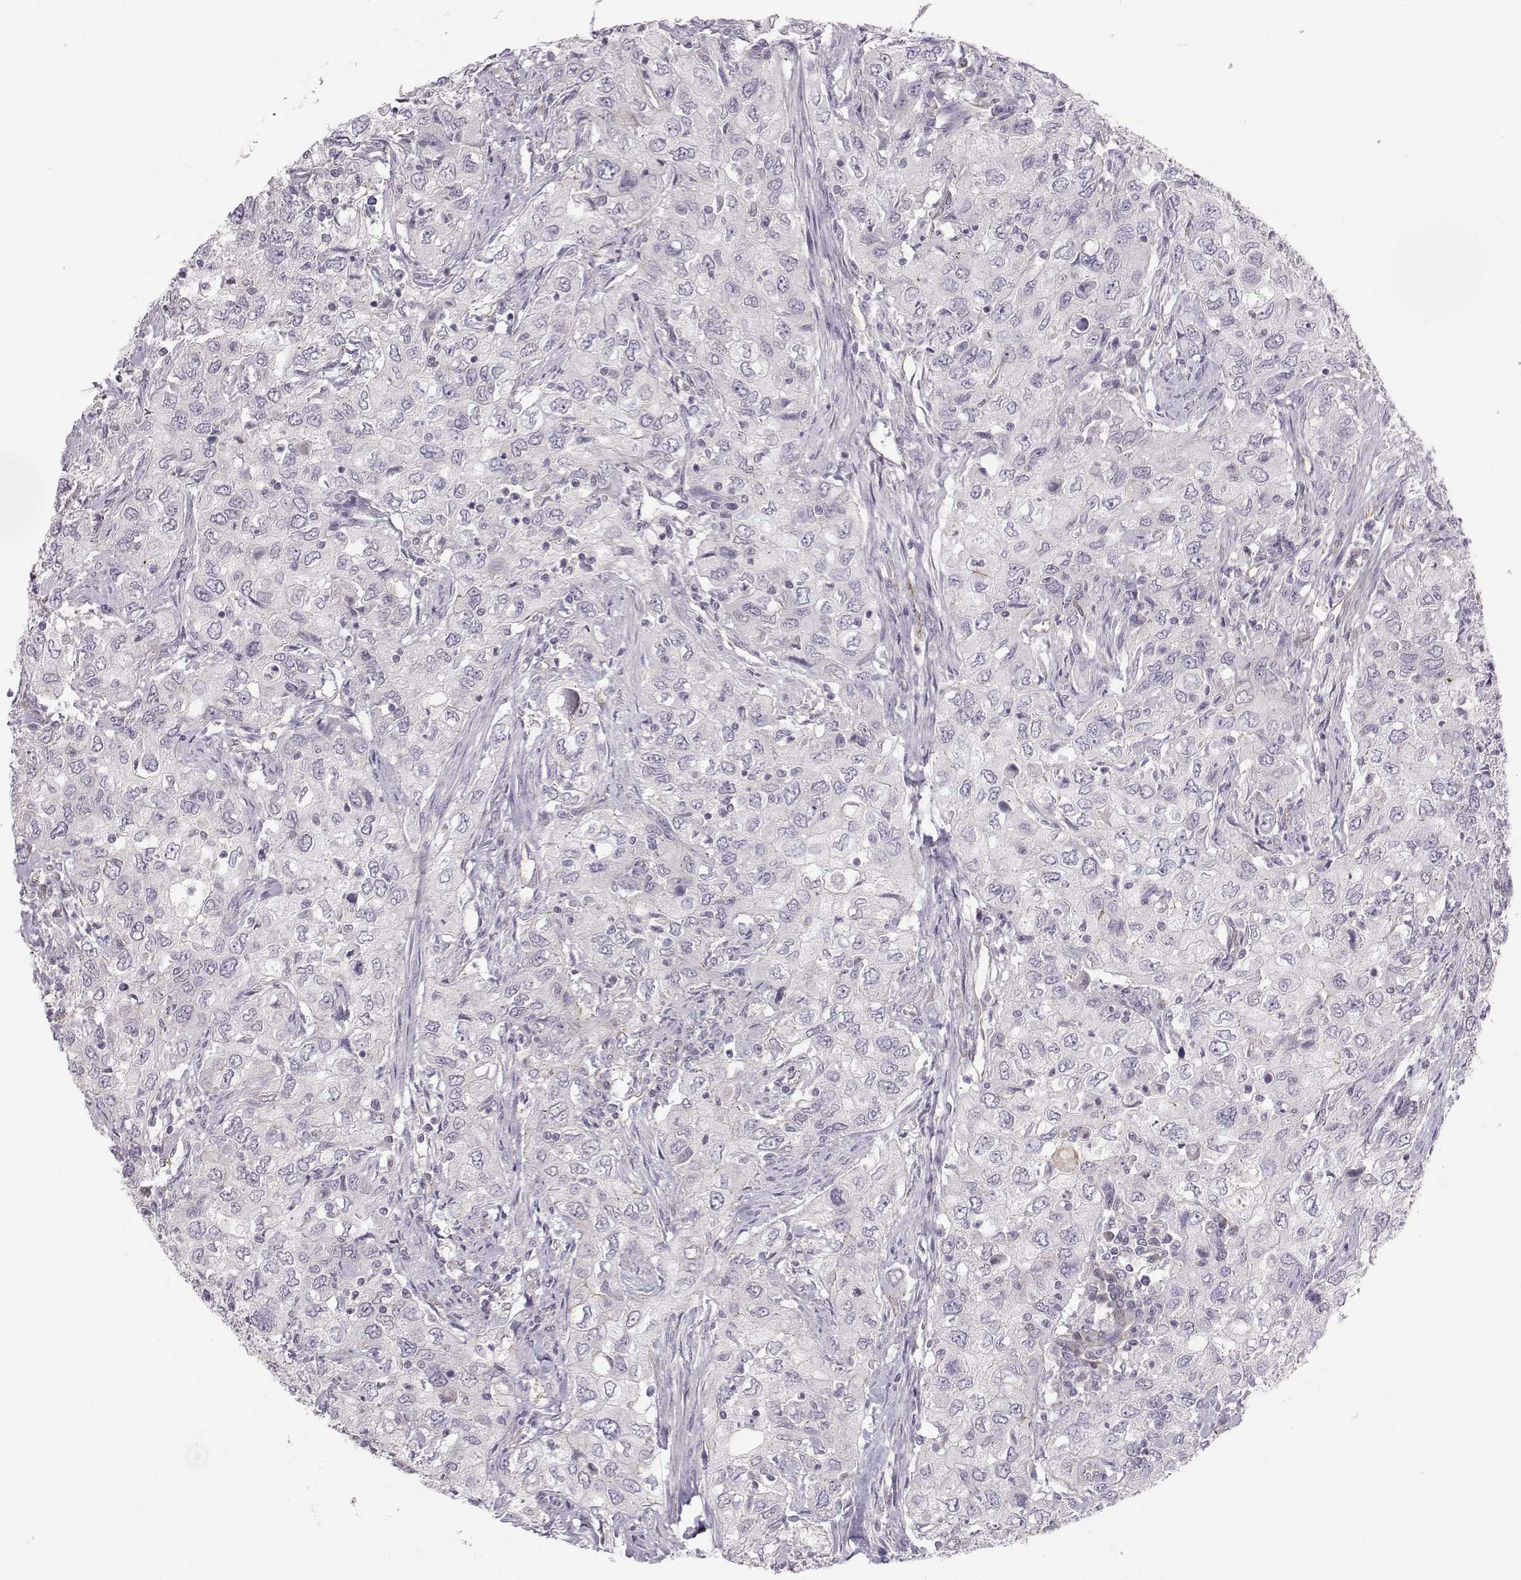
{"staining": {"intensity": "negative", "quantity": "none", "location": "none"}, "tissue": "urothelial cancer", "cell_type": "Tumor cells", "image_type": "cancer", "snomed": [{"axis": "morphology", "description": "Urothelial carcinoma, High grade"}, {"axis": "topography", "description": "Urinary bladder"}], "caption": "The immunohistochemistry (IHC) micrograph has no significant positivity in tumor cells of high-grade urothelial carcinoma tissue. (DAB immunohistochemistry (IHC) with hematoxylin counter stain).", "gene": "MAST1", "patient": {"sex": "male", "age": 76}}